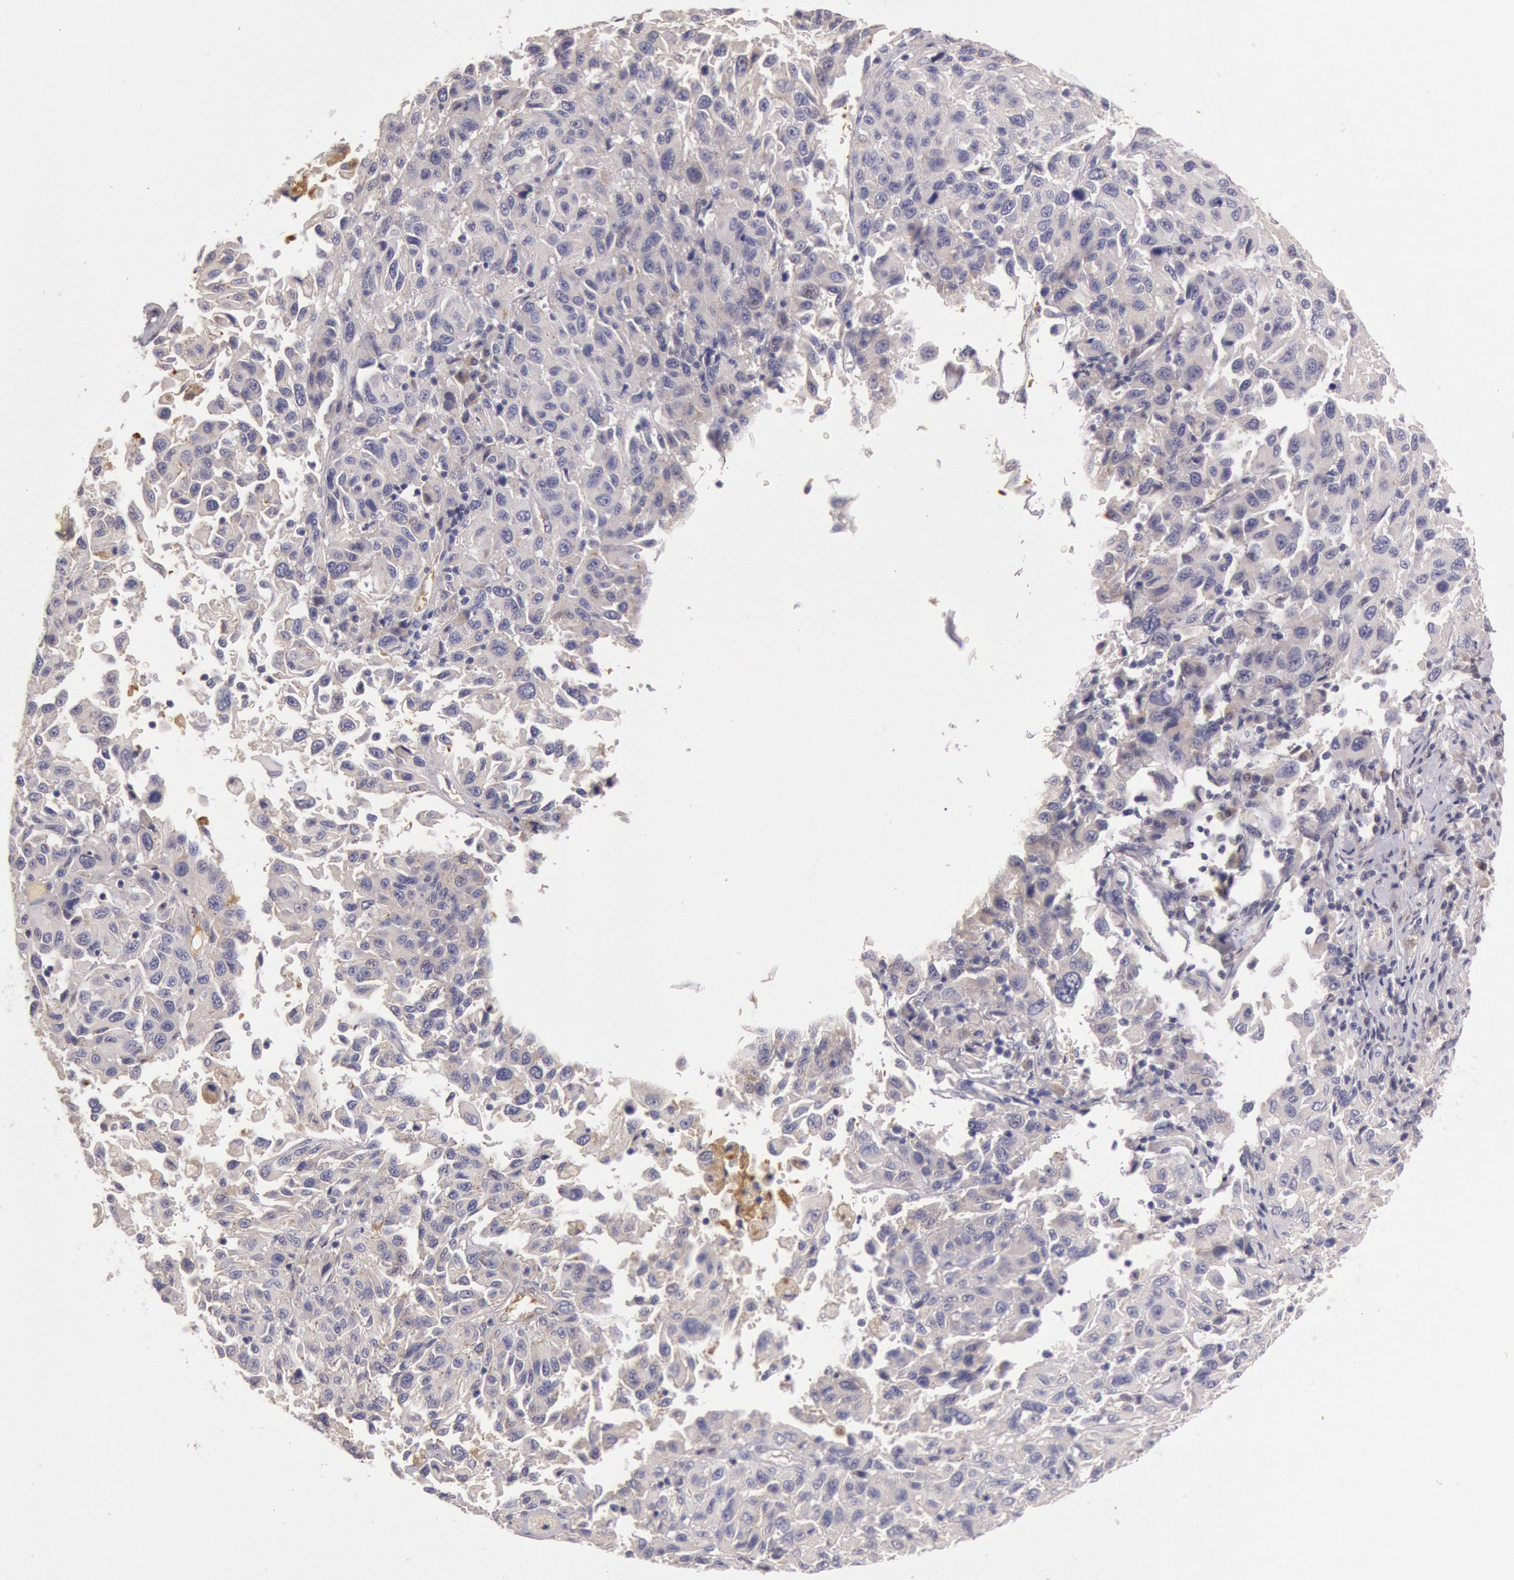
{"staining": {"intensity": "negative", "quantity": "none", "location": "none"}, "tissue": "melanoma", "cell_type": "Tumor cells", "image_type": "cancer", "snomed": [{"axis": "morphology", "description": "Malignant melanoma, NOS"}, {"axis": "topography", "description": "Skin"}], "caption": "The immunohistochemistry (IHC) micrograph has no significant staining in tumor cells of melanoma tissue. (Stains: DAB immunohistochemistry with hematoxylin counter stain, Microscopy: brightfield microscopy at high magnification).", "gene": "C1R", "patient": {"sex": "female", "age": 77}}